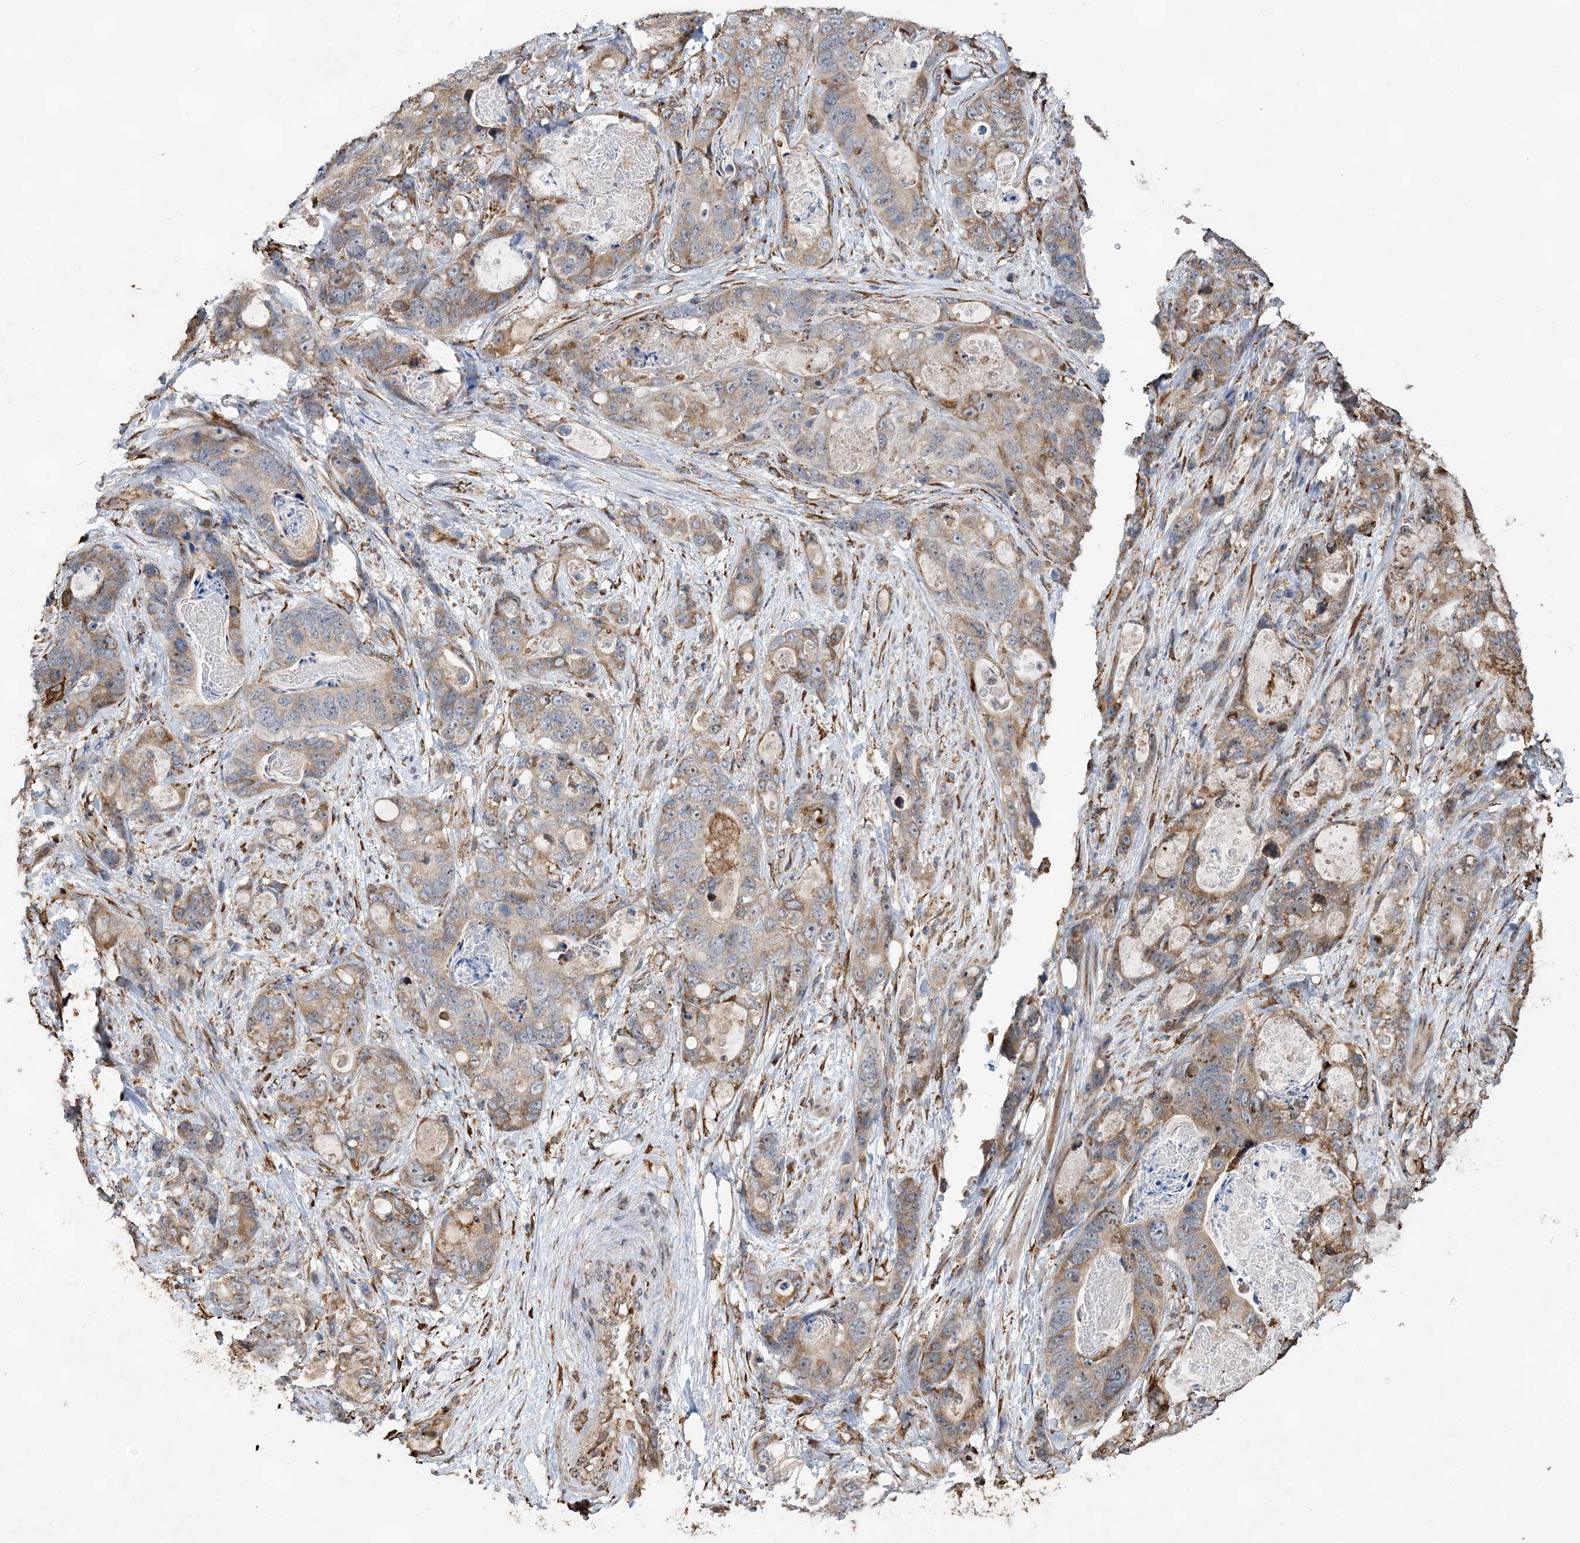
{"staining": {"intensity": "moderate", "quantity": "25%-75%", "location": "cytoplasmic/membranous"}, "tissue": "stomach cancer", "cell_type": "Tumor cells", "image_type": "cancer", "snomed": [{"axis": "morphology", "description": "Normal tissue, NOS"}, {"axis": "morphology", "description": "Adenocarcinoma, NOS"}, {"axis": "topography", "description": "Stomach"}], "caption": "Immunohistochemical staining of stomach cancer shows medium levels of moderate cytoplasmic/membranous positivity in about 25%-75% of tumor cells. Immunohistochemistry stains the protein of interest in brown and the nuclei are stained blue.", "gene": "WDR12", "patient": {"sex": "female", "age": 89}}